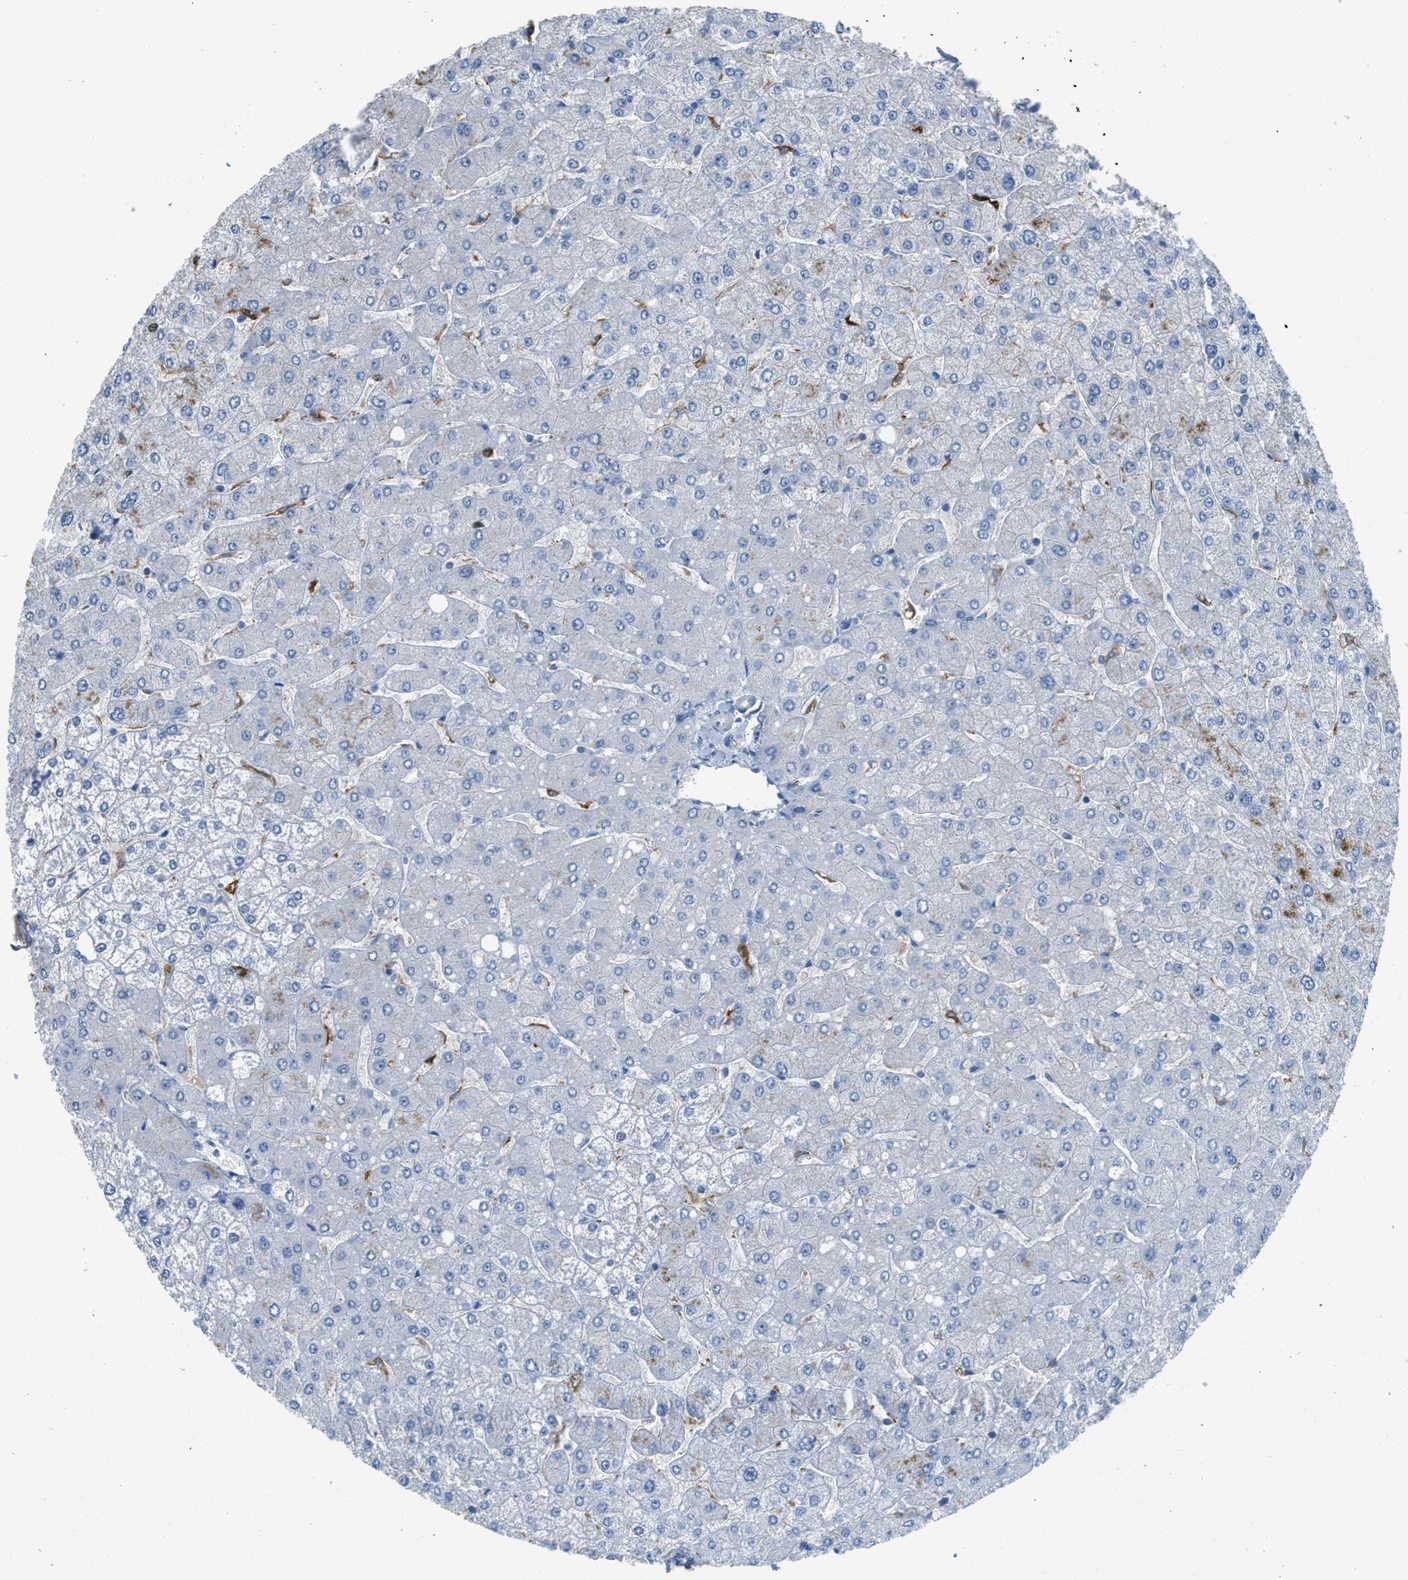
{"staining": {"intensity": "weak", "quantity": "25%-75%", "location": "cytoplasmic/membranous"}, "tissue": "liver", "cell_type": "Cholangiocytes", "image_type": "normal", "snomed": [{"axis": "morphology", "description": "Normal tissue, NOS"}, {"axis": "topography", "description": "Liver"}], "caption": "About 25%-75% of cholangiocytes in normal human liver demonstrate weak cytoplasmic/membranous protein staining as visualized by brown immunohistochemical staining.", "gene": "TIMD4", "patient": {"sex": "male", "age": 55}}